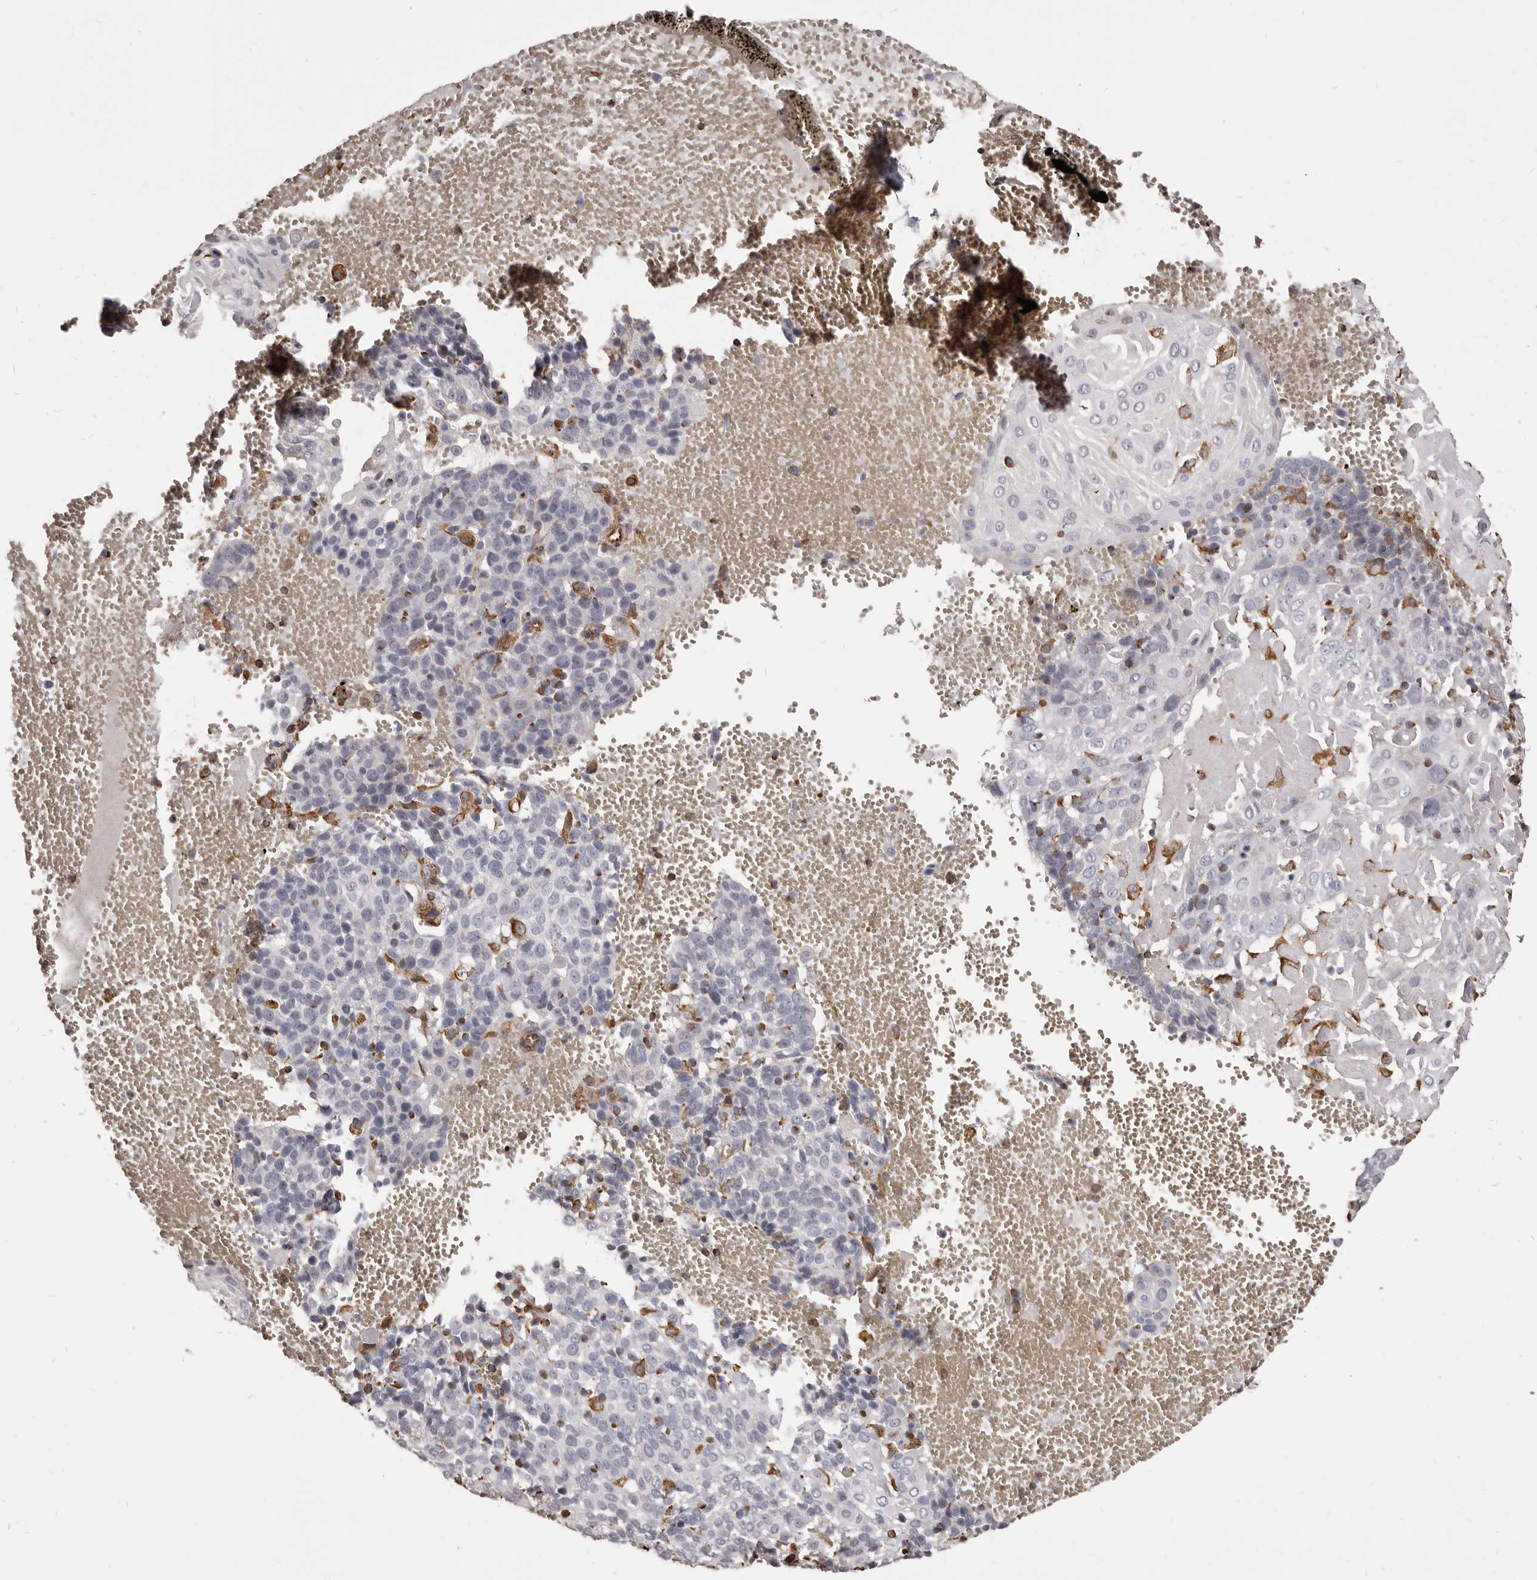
{"staining": {"intensity": "negative", "quantity": "none", "location": "none"}, "tissue": "cervical cancer", "cell_type": "Tumor cells", "image_type": "cancer", "snomed": [{"axis": "morphology", "description": "Squamous cell carcinoma, NOS"}, {"axis": "topography", "description": "Cervix"}], "caption": "The micrograph reveals no significant positivity in tumor cells of cervical squamous cell carcinoma.", "gene": "MTURN", "patient": {"sex": "female", "age": 74}}